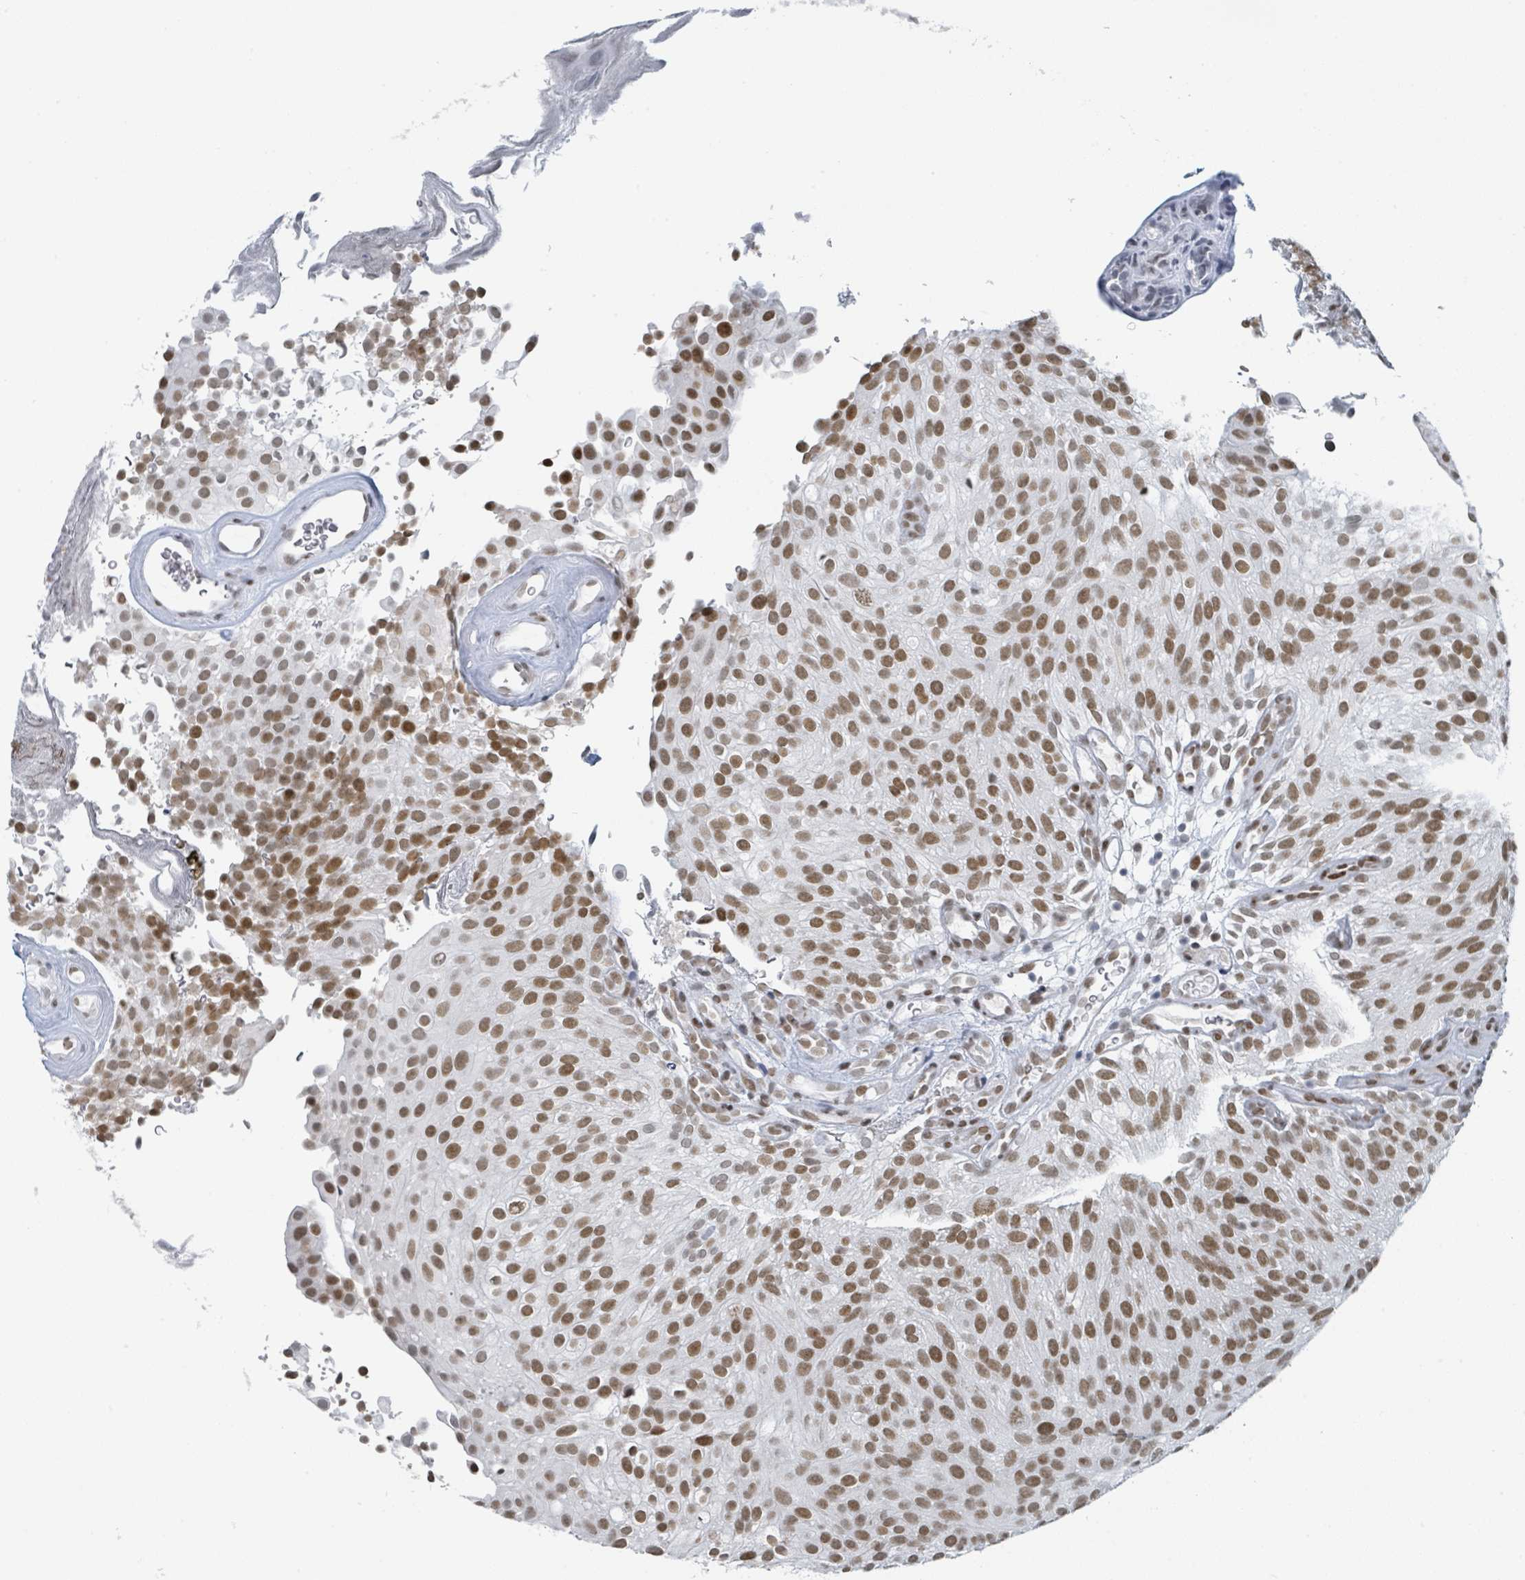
{"staining": {"intensity": "moderate", "quantity": ">75%", "location": "nuclear"}, "tissue": "urothelial cancer", "cell_type": "Tumor cells", "image_type": "cancer", "snomed": [{"axis": "morphology", "description": "Urothelial carcinoma, Low grade"}, {"axis": "topography", "description": "Urinary bladder"}], "caption": "Immunohistochemistry (IHC) micrograph of neoplastic tissue: human low-grade urothelial carcinoma stained using immunohistochemistry (IHC) shows medium levels of moderate protein expression localized specifically in the nuclear of tumor cells, appearing as a nuclear brown color.", "gene": "EHMT2", "patient": {"sex": "male", "age": 78}}